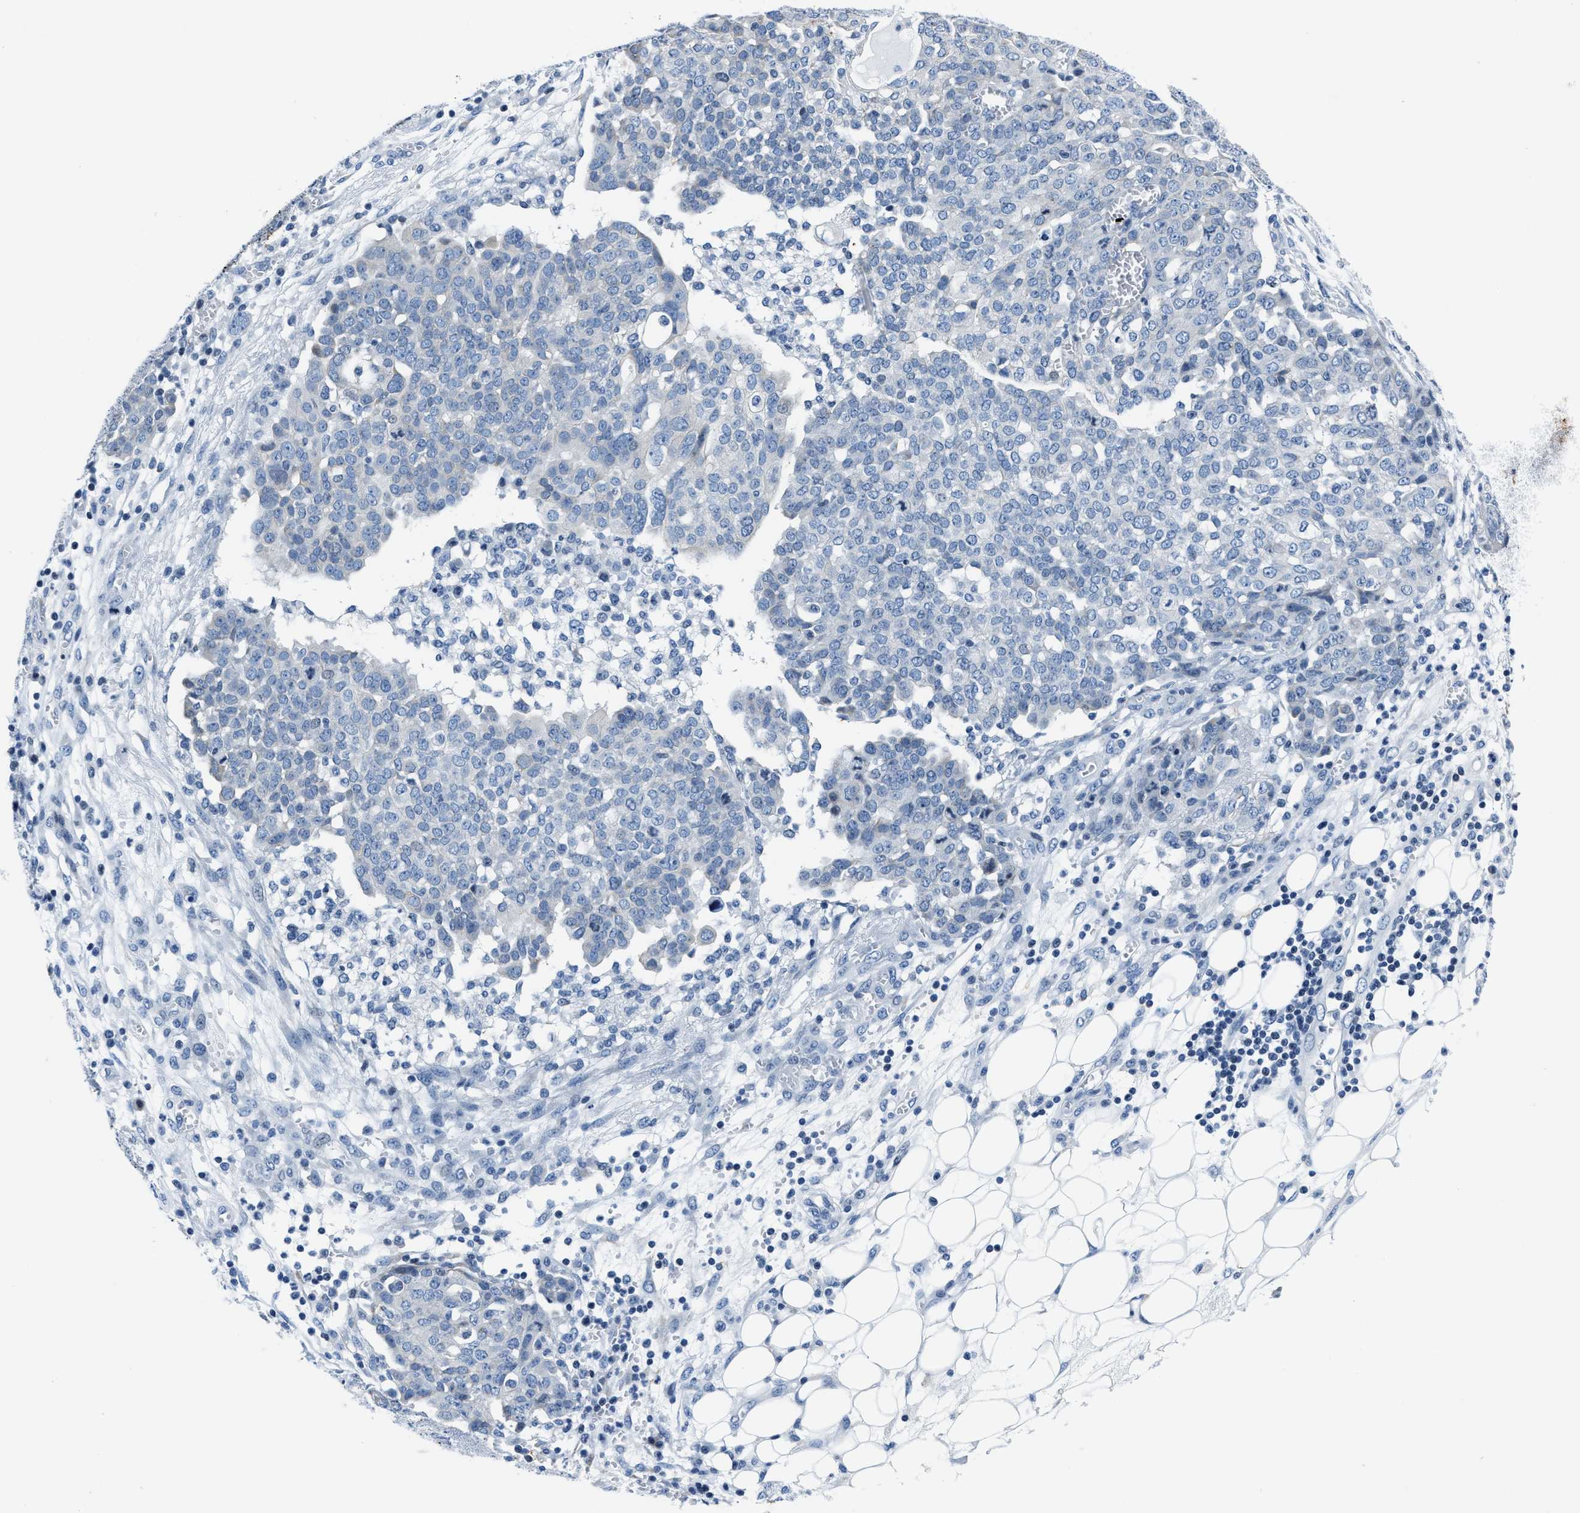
{"staining": {"intensity": "negative", "quantity": "none", "location": "none"}, "tissue": "ovarian cancer", "cell_type": "Tumor cells", "image_type": "cancer", "snomed": [{"axis": "morphology", "description": "Cystadenocarcinoma, serous, NOS"}, {"axis": "topography", "description": "Soft tissue"}, {"axis": "topography", "description": "Ovary"}], "caption": "This histopathology image is of ovarian cancer (serous cystadenocarcinoma) stained with immunohistochemistry to label a protein in brown with the nuclei are counter-stained blue. There is no positivity in tumor cells. (Stains: DAB immunohistochemistry (IHC) with hematoxylin counter stain, Microscopy: brightfield microscopy at high magnification).", "gene": "ASZ1", "patient": {"sex": "female", "age": 57}}